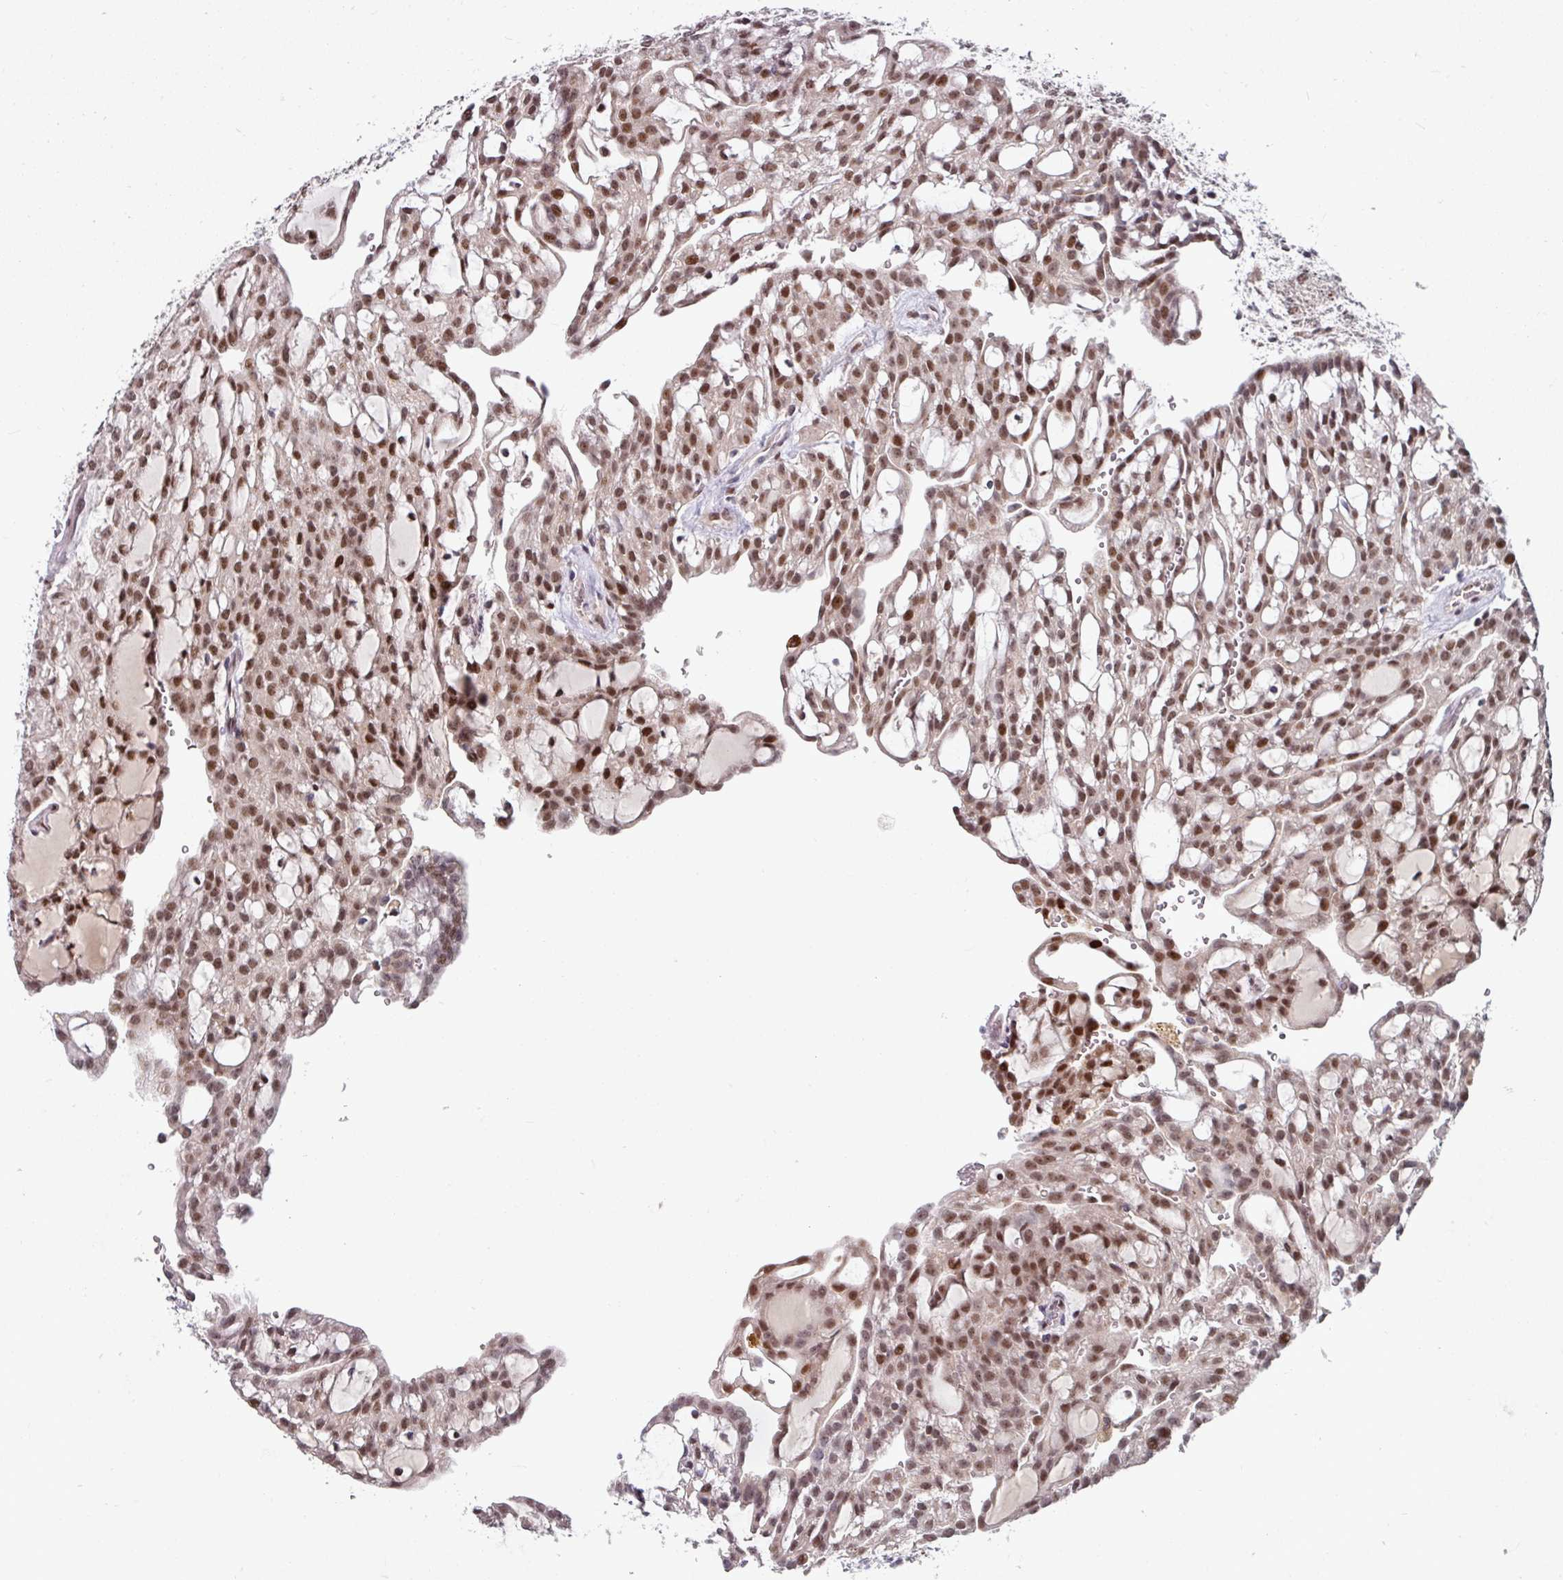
{"staining": {"intensity": "strong", "quantity": ">75%", "location": "nuclear"}, "tissue": "renal cancer", "cell_type": "Tumor cells", "image_type": "cancer", "snomed": [{"axis": "morphology", "description": "Adenocarcinoma, NOS"}, {"axis": "topography", "description": "Kidney"}], "caption": "The micrograph demonstrates immunohistochemical staining of renal adenocarcinoma. There is strong nuclear staining is seen in about >75% of tumor cells. (DAB = brown stain, brightfield microscopy at high magnification).", "gene": "SWSAP1", "patient": {"sex": "male", "age": 63}}